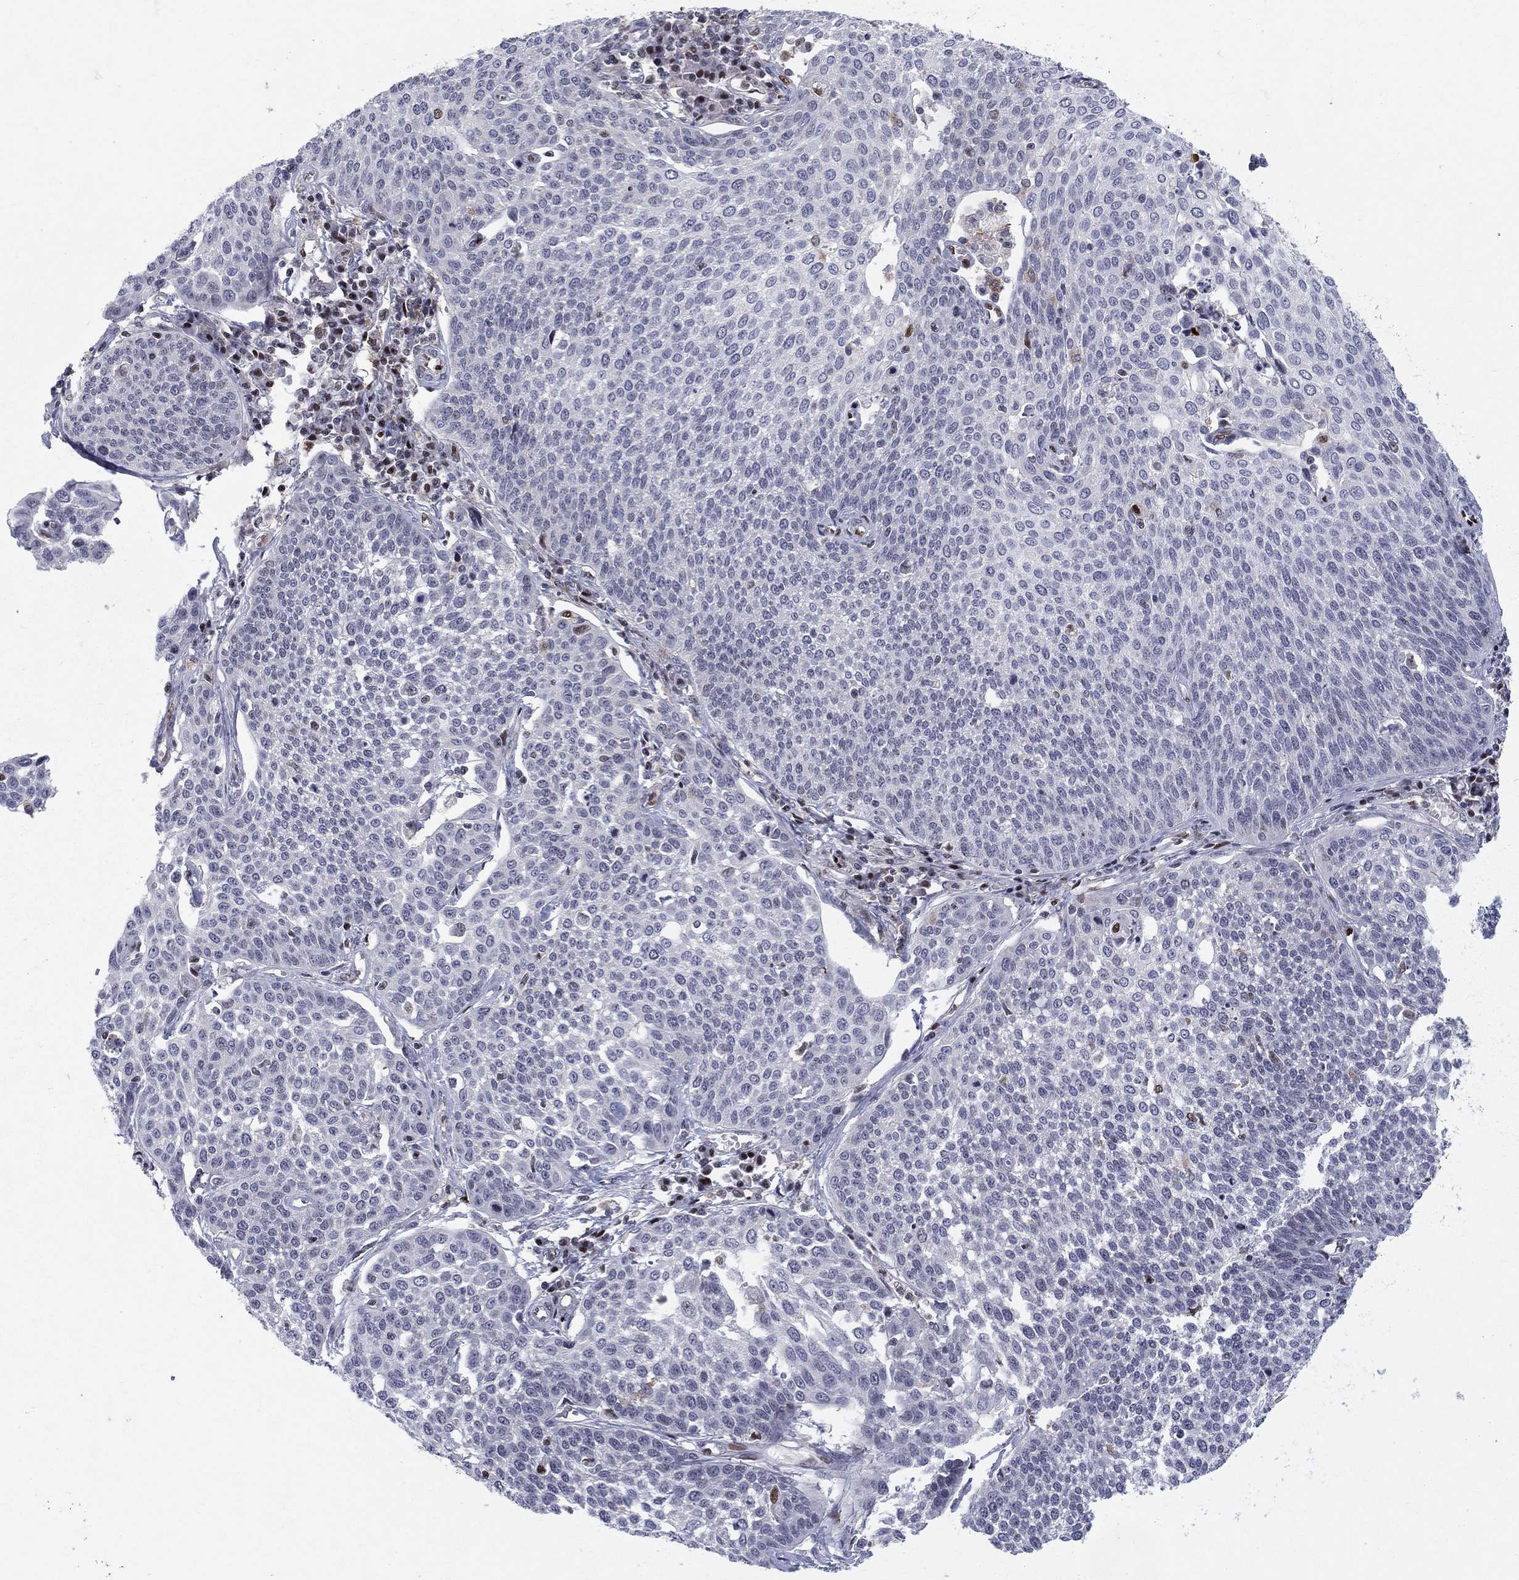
{"staining": {"intensity": "moderate", "quantity": "<25%", "location": "nuclear"}, "tissue": "cervical cancer", "cell_type": "Tumor cells", "image_type": "cancer", "snomed": [{"axis": "morphology", "description": "Squamous cell carcinoma, NOS"}, {"axis": "topography", "description": "Cervix"}], "caption": "A histopathology image showing moderate nuclear expression in approximately <25% of tumor cells in cervical cancer (squamous cell carcinoma), as visualized by brown immunohistochemical staining.", "gene": "ZNHIT3", "patient": {"sex": "female", "age": 34}}